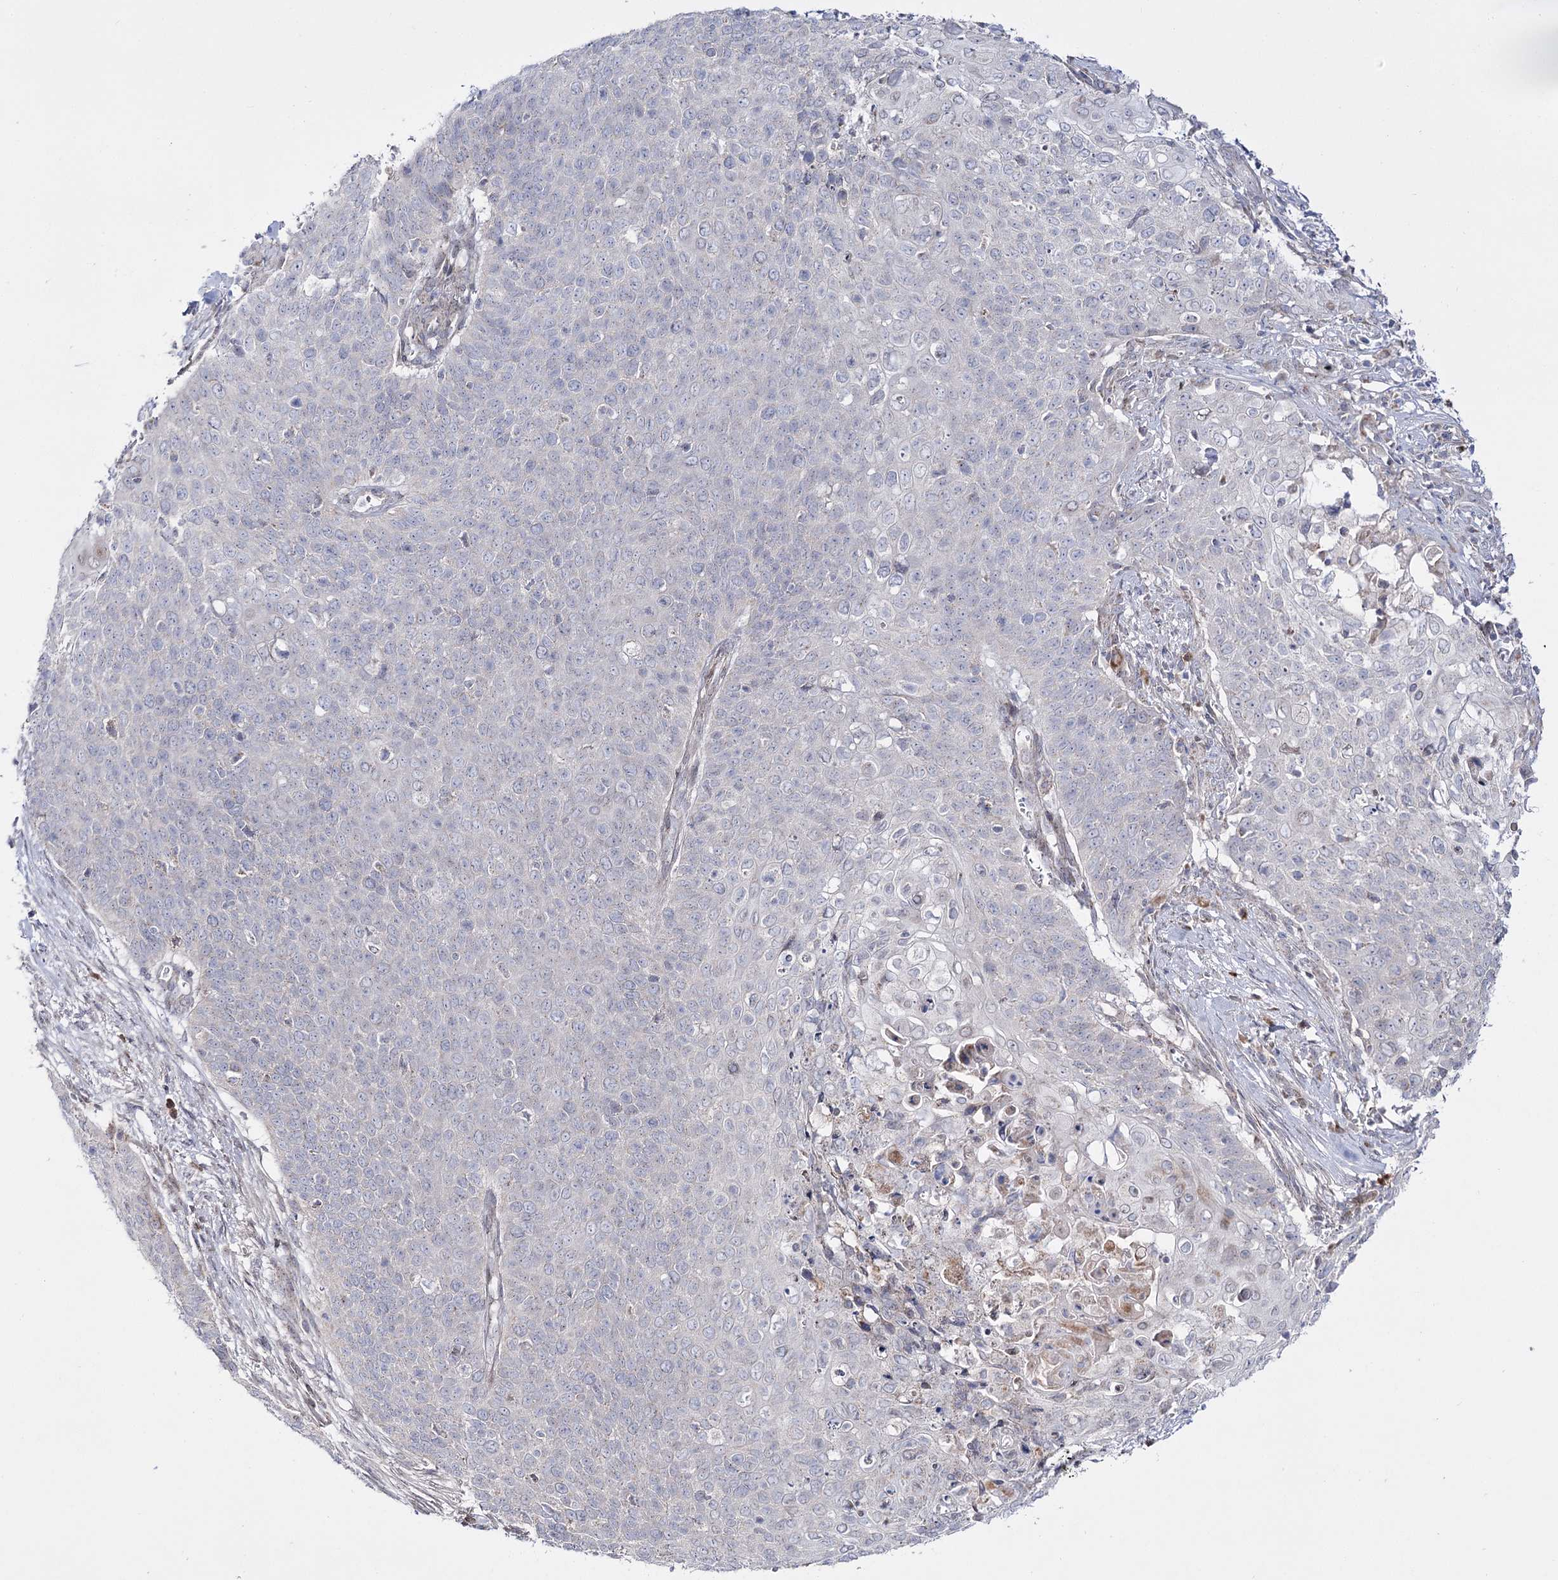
{"staining": {"intensity": "negative", "quantity": "none", "location": "none"}, "tissue": "cervical cancer", "cell_type": "Tumor cells", "image_type": "cancer", "snomed": [{"axis": "morphology", "description": "Squamous cell carcinoma, NOS"}, {"axis": "topography", "description": "Cervix"}], "caption": "A histopathology image of cervical cancer (squamous cell carcinoma) stained for a protein demonstrates no brown staining in tumor cells.", "gene": "C11orf80", "patient": {"sex": "female", "age": 39}}